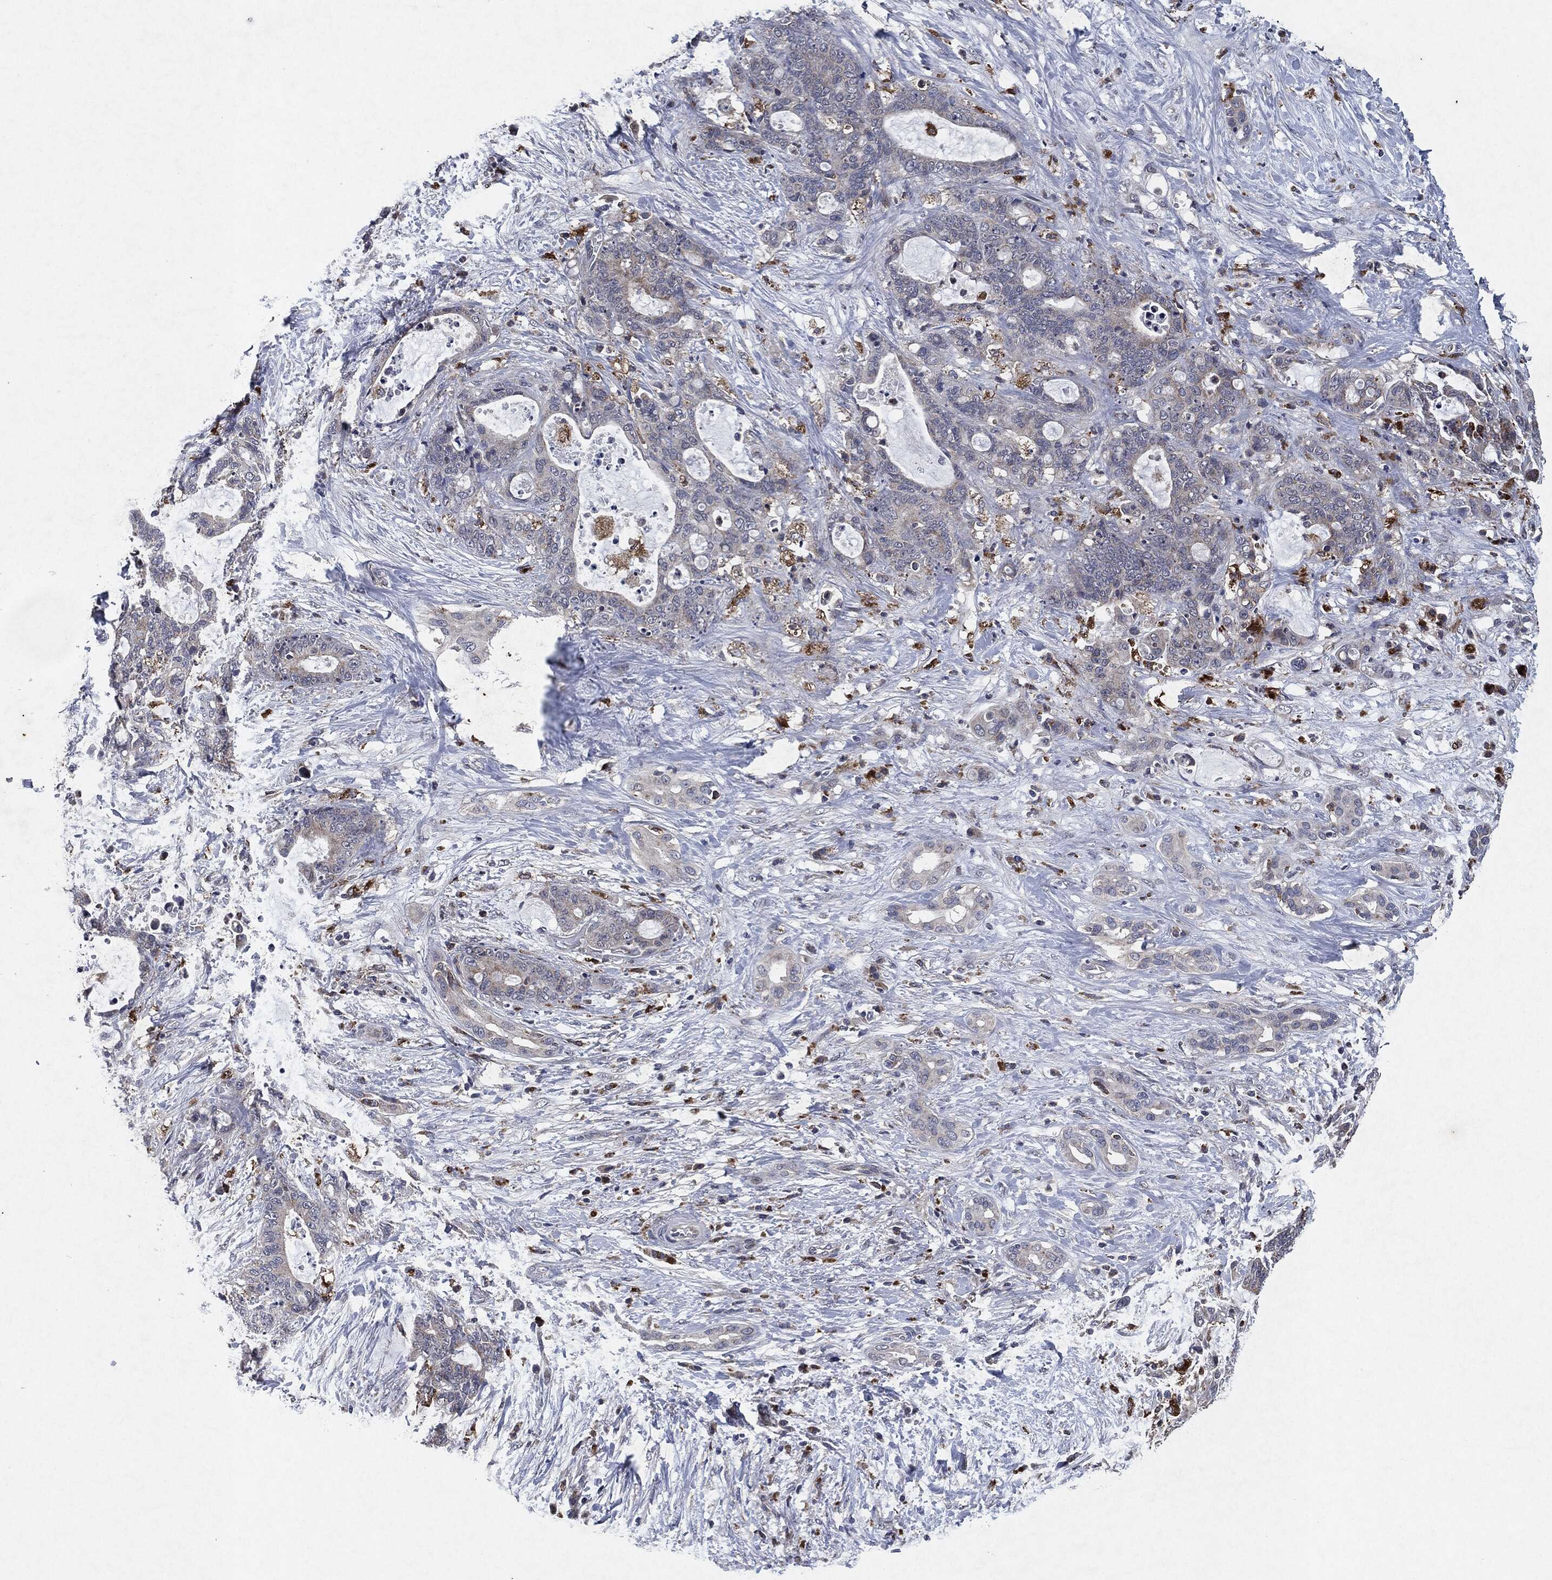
{"staining": {"intensity": "negative", "quantity": "none", "location": "none"}, "tissue": "liver cancer", "cell_type": "Tumor cells", "image_type": "cancer", "snomed": [{"axis": "morphology", "description": "Cholangiocarcinoma"}, {"axis": "topography", "description": "Liver"}], "caption": "The histopathology image displays no significant positivity in tumor cells of liver cholangiocarcinoma.", "gene": "SLC31A2", "patient": {"sex": "female", "age": 73}}